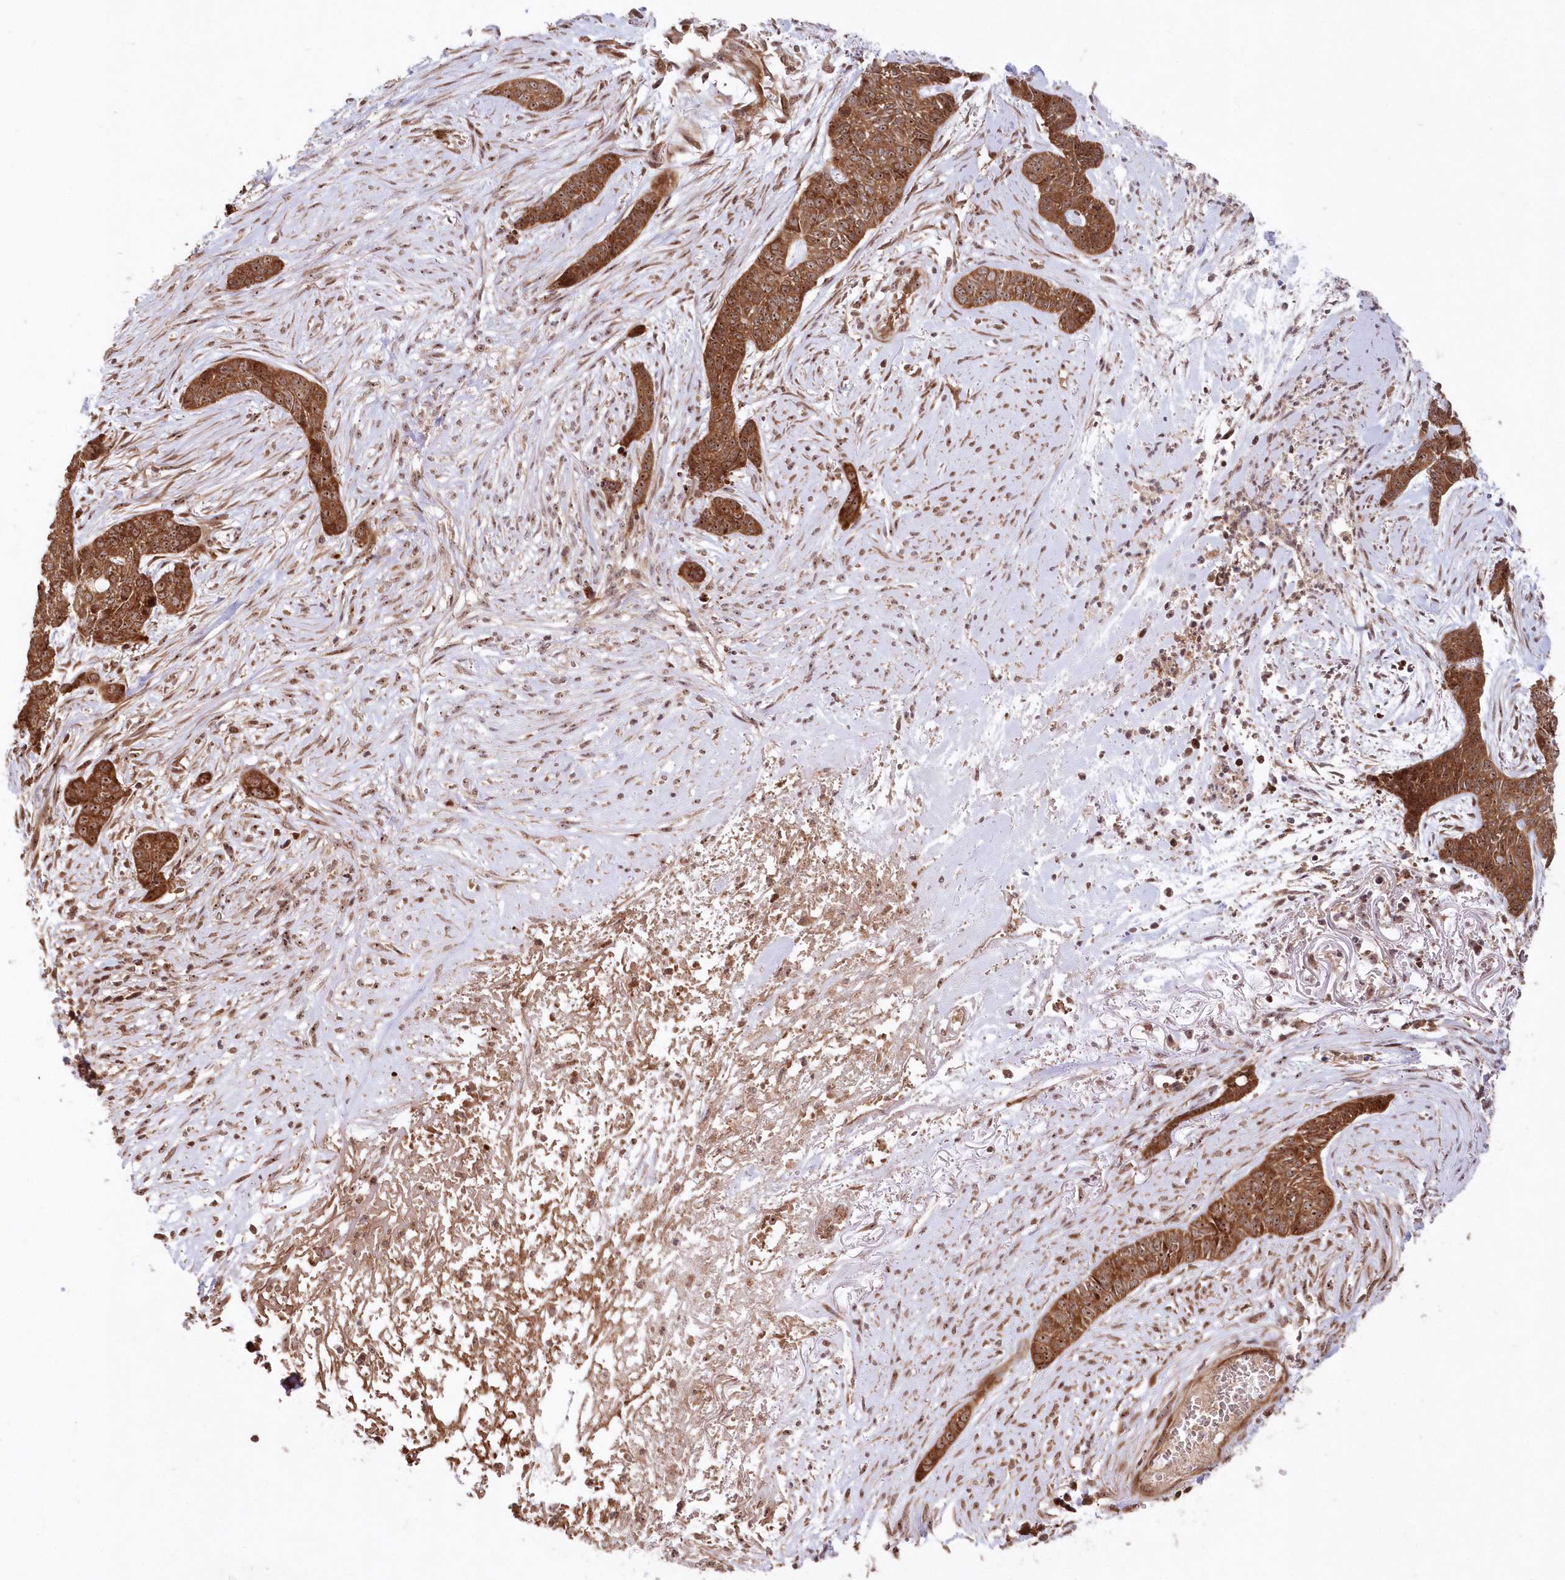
{"staining": {"intensity": "strong", "quantity": ">75%", "location": "cytoplasmic/membranous,nuclear"}, "tissue": "skin cancer", "cell_type": "Tumor cells", "image_type": "cancer", "snomed": [{"axis": "morphology", "description": "Basal cell carcinoma"}, {"axis": "topography", "description": "Skin"}], "caption": "Strong cytoplasmic/membranous and nuclear protein expression is appreciated in approximately >75% of tumor cells in basal cell carcinoma (skin). The staining is performed using DAB (3,3'-diaminobenzidine) brown chromogen to label protein expression. The nuclei are counter-stained blue using hematoxylin.", "gene": "SERINC1", "patient": {"sex": "female", "age": 64}}